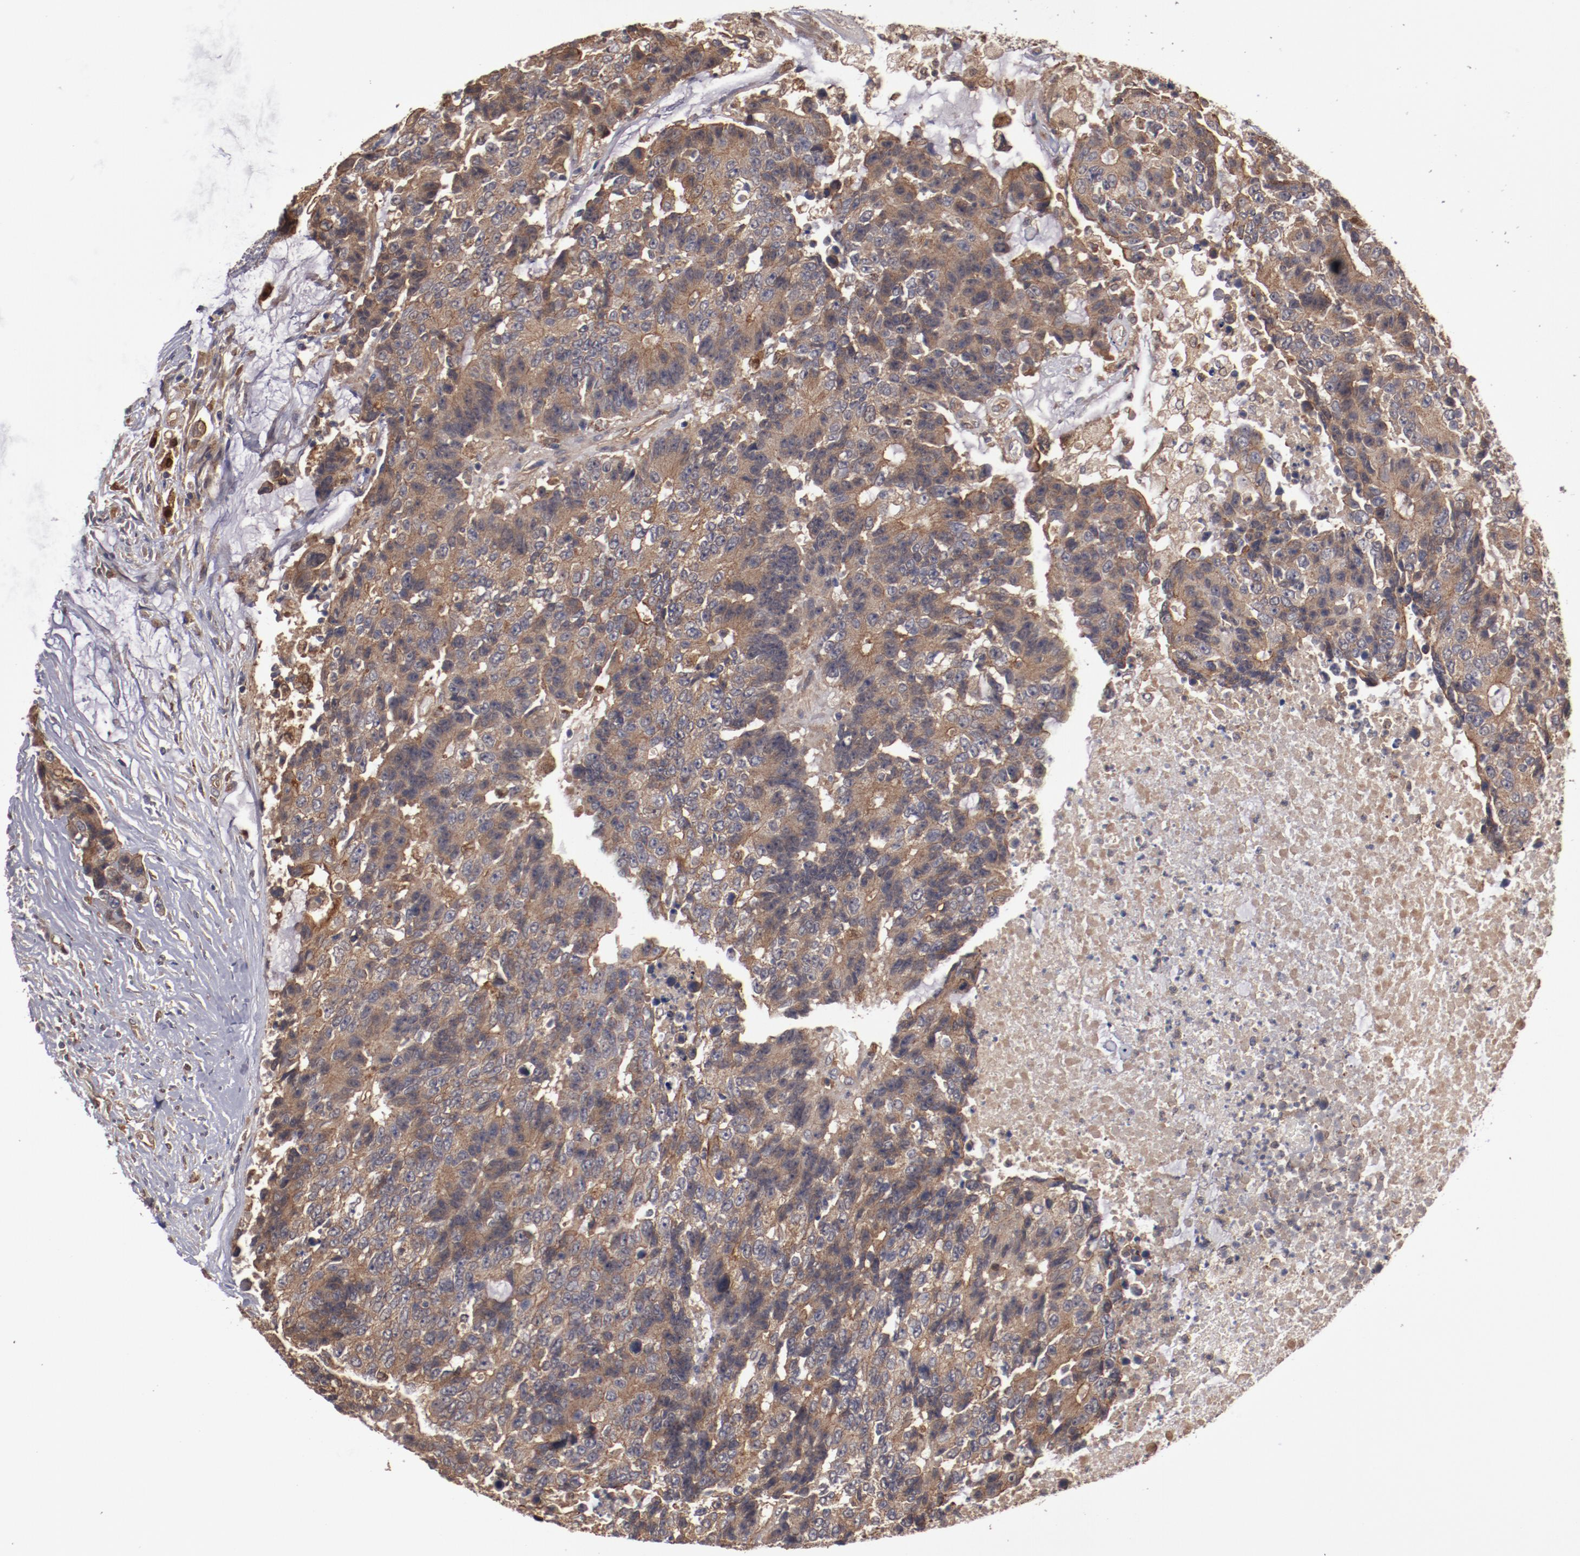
{"staining": {"intensity": "moderate", "quantity": ">75%", "location": "cytoplasmic/membranous"}, "tissue": "colorectal cancer", "cell_type": "Tumor cells", "image_type": "cancer", "snomed": [{"axis": "morphology", "description": "Adenocarcinoma, NOS"}, {"axis": "topography", "description": "Colon"}], "caption": "High-magnification brightfield microscopy of colorectal adenocarcinoma stained with DAB (brown) and counterstained with hematoxylin (blue). tumor cells exhibit moderate cytoplasmic/membranous positivity is seen in about>75% of cells. (IHC, brightfield microscopy, high magnification).", "gene": "DNAAF2", "patient": {"sex": "female", "age": 86}}